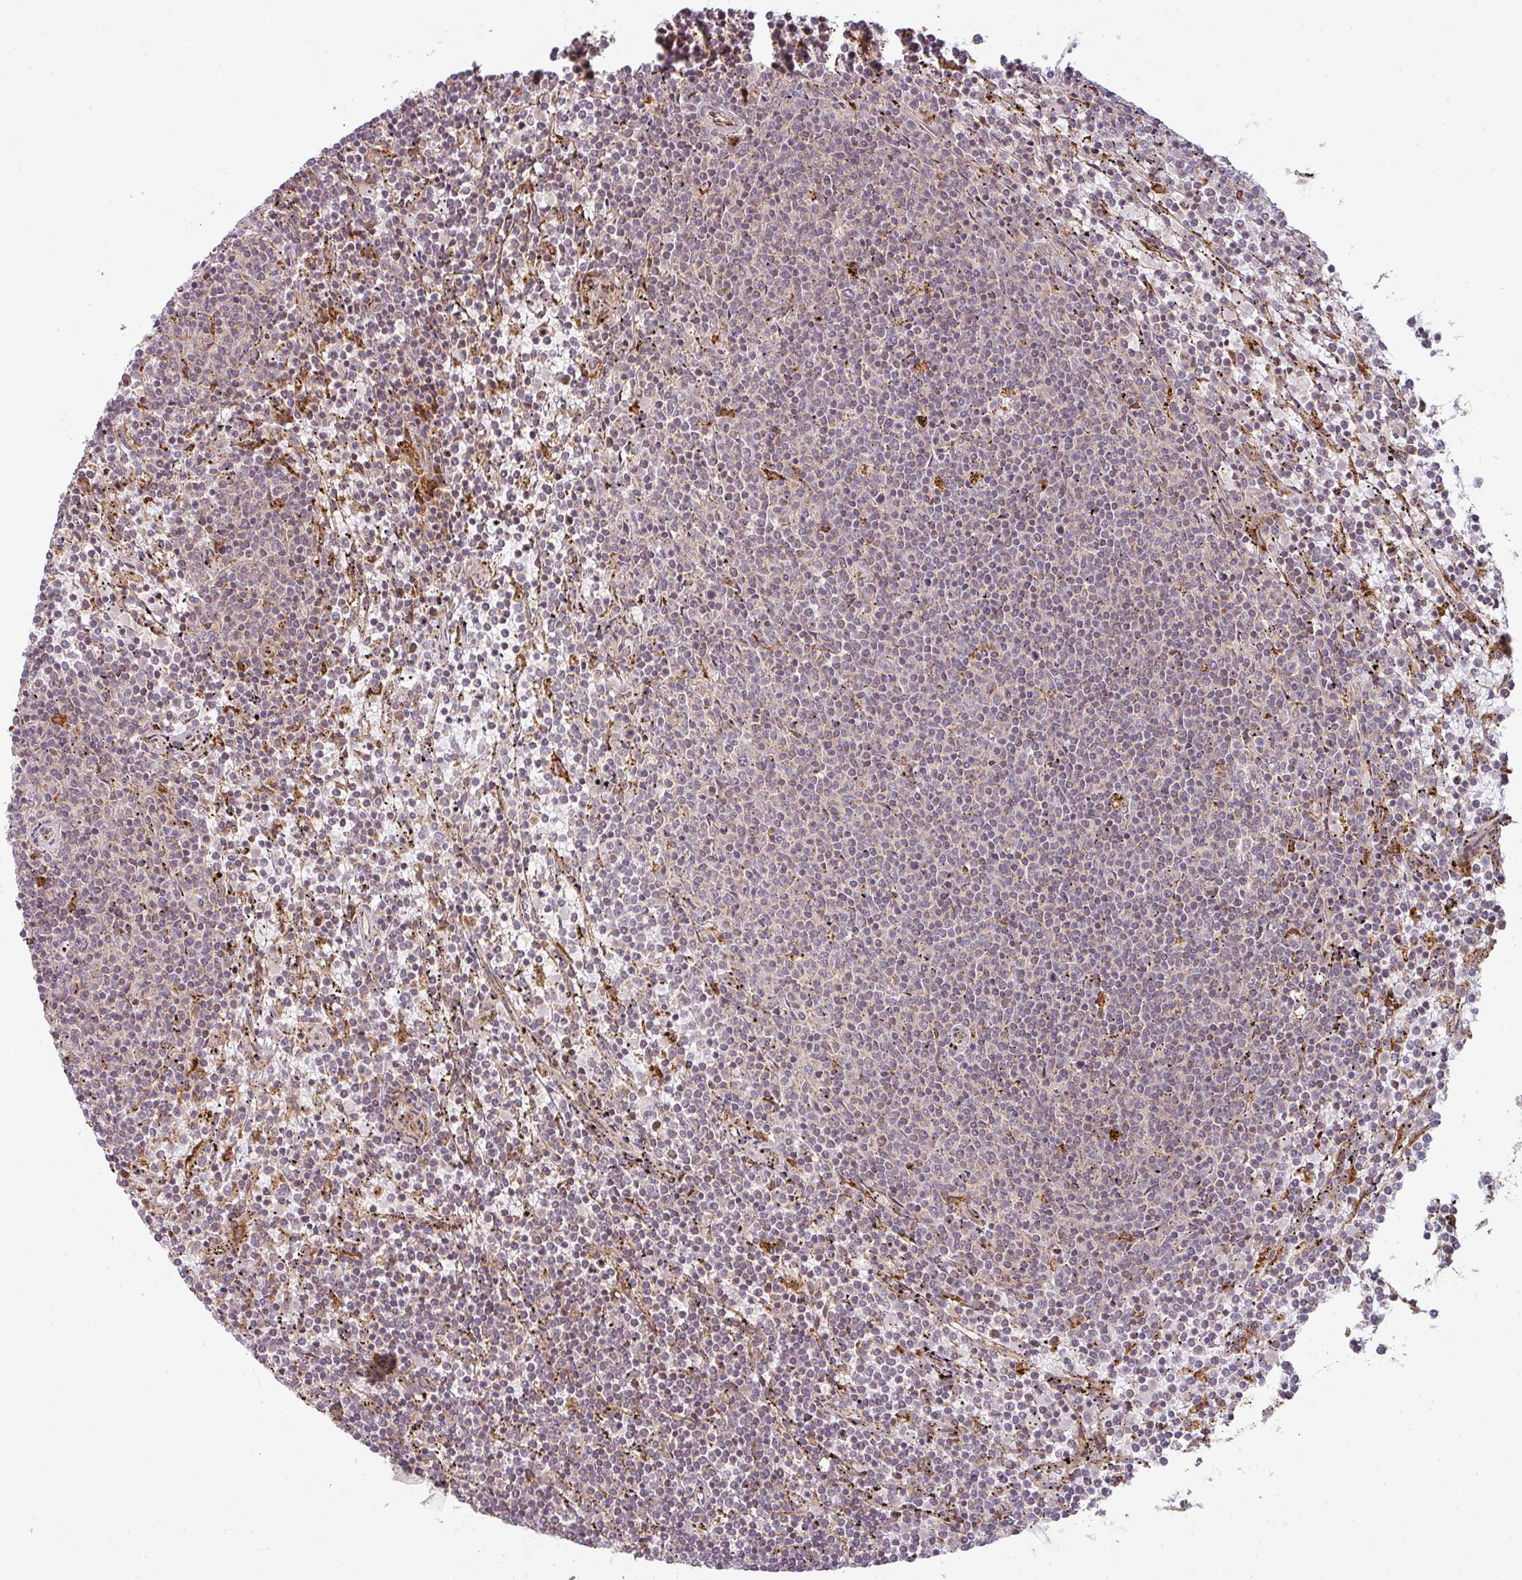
{"staining": {"intensity": "weak", "quantity": "<25%", "location": "cytoplasmic/membranous"}, "tissue": "lymphoma", "cell_type": "Tumor cells", "image_type": "cancer", "snomed": [{"axis": "morphology", "description": "Malignant lymphoma, non-Hodgkin's type, Low grade"}, {"axis": "topography", "description": "Spleen"}], "caption": "The immunohistochemistry image has no significant expression in tumor cells of lymphoma tissue.", "gene": "CNOT1", "patient": {"sex": "female", "age": 50}}